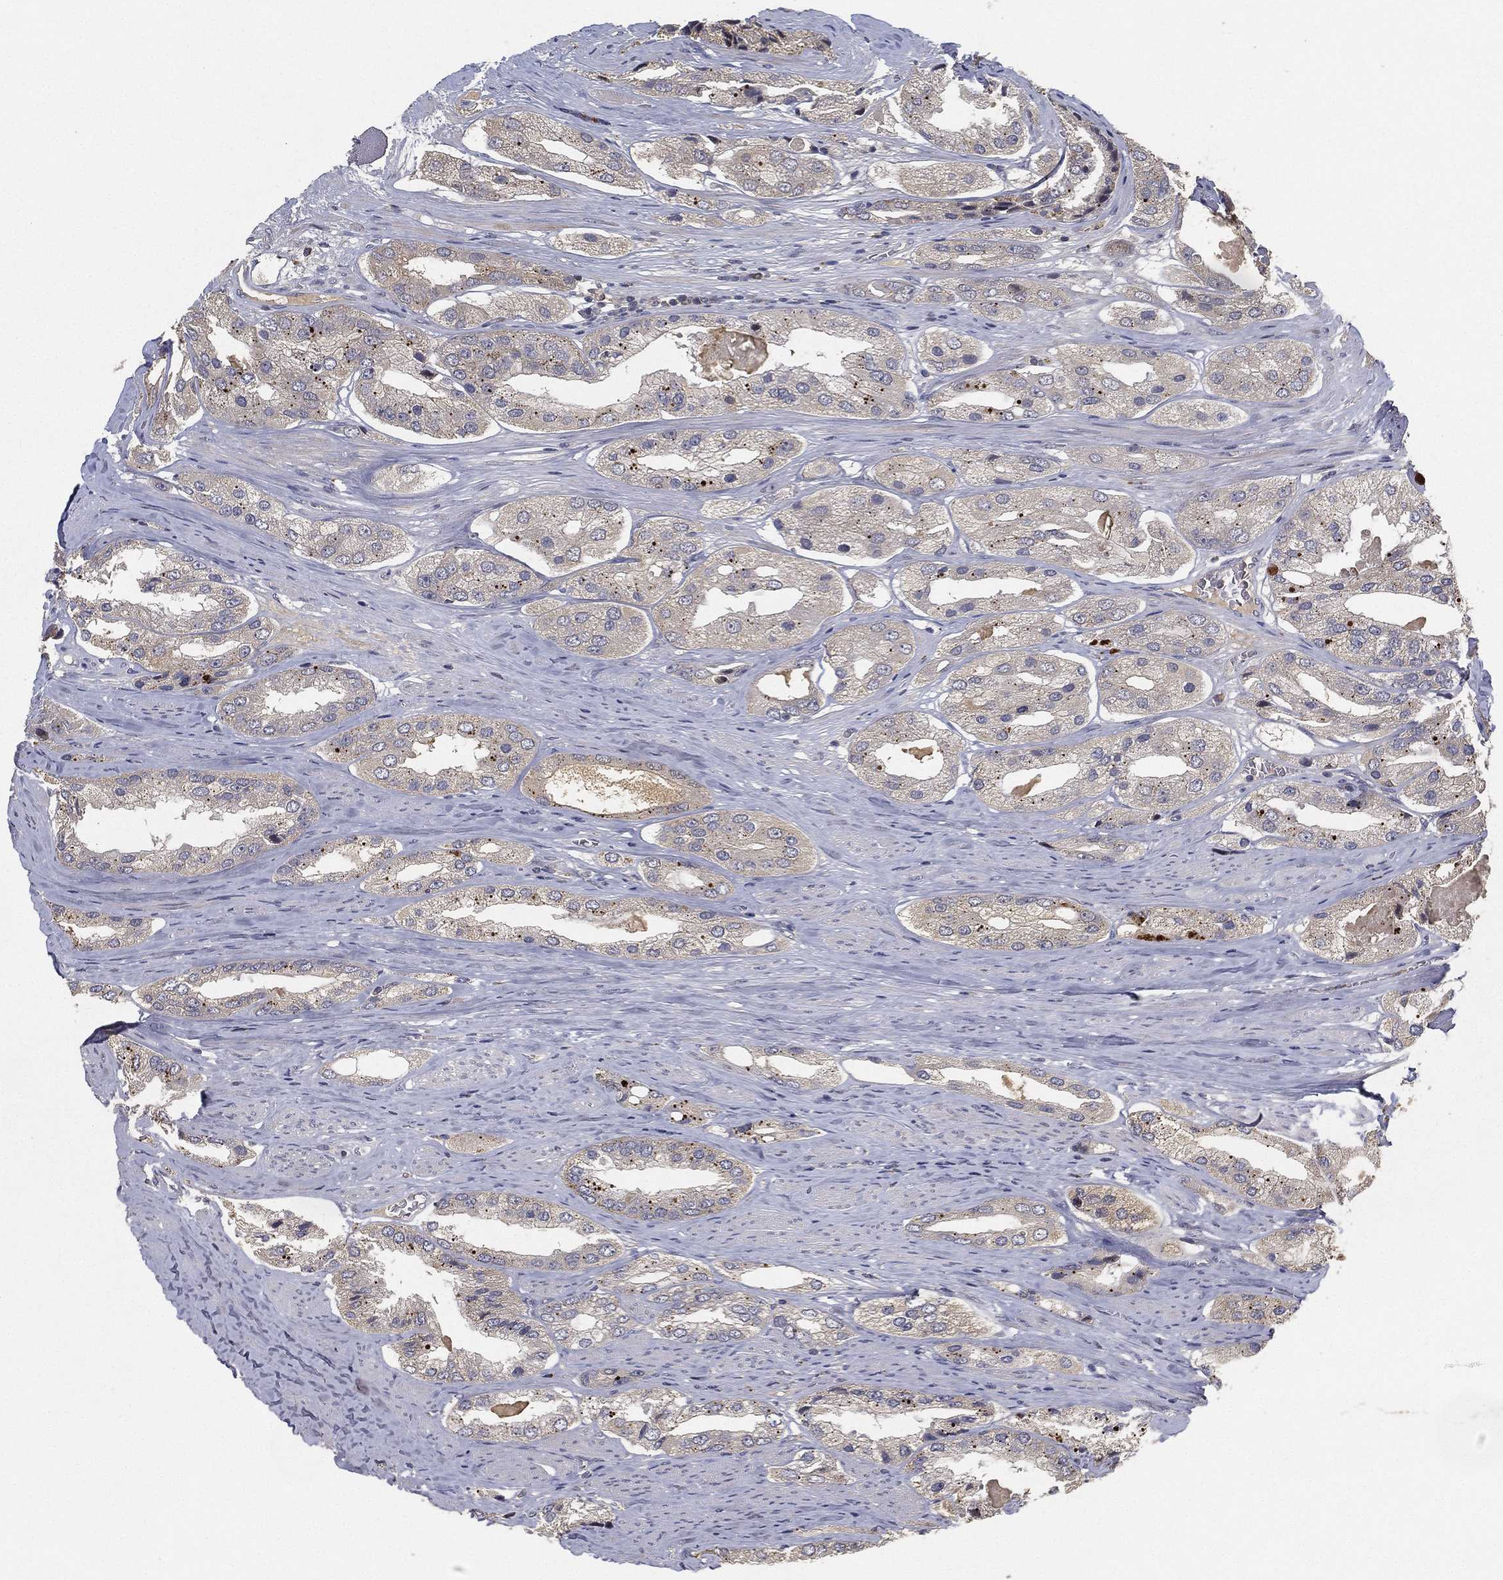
{"staining": {"intensity": "negative", "quantity": "none", "location": "none"}, "tissue": "prostate cancer", "cell_type": "Tumor cells", "image_type": "cancer", "snomed": [{"axis": "morphology", "description": "Adenocarcinoma, Low grade"}, {"axis": "topography", "description": "Prostate"}], "caption": "Tumor cells are negative for brown protein staining in prostate cancer (adenocarcinoma (low-grade)).", "gene": "CFAP251", "patient": {"sex": "male", "age": 69}}